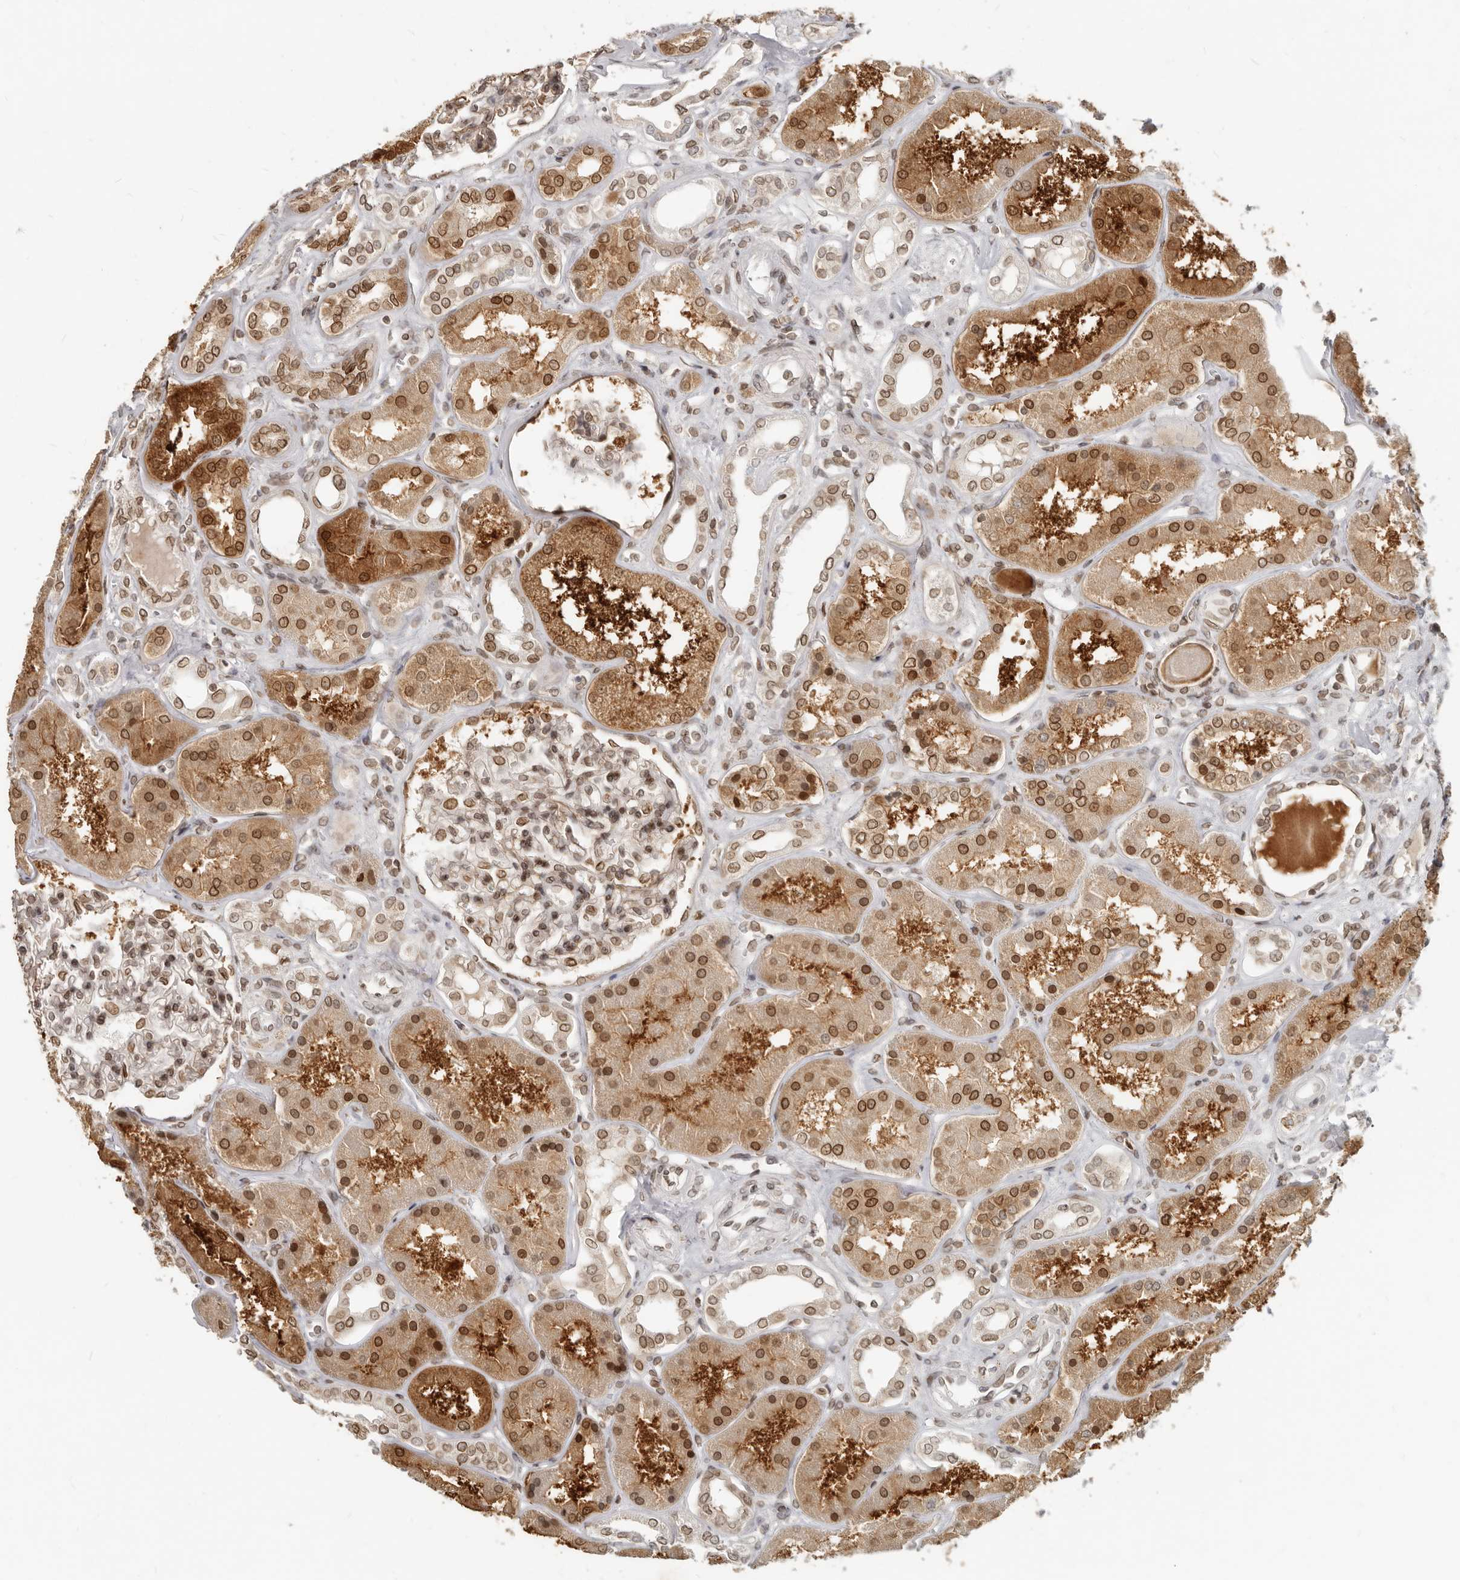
{"staining": {"intensity": "moderate", "quantity": ">75%", "location": "cytoplasmic/membranous,nuclear"}, "tissue": "kidney", "cell_type": "Cells in glomeruli", "image_type": "normal", "snomed": [{"axis": "morphology", "description": "Normal tissue, NOS"}, {"axis": "topography", "description": "Kidney"}], "caption": "IHC of benign kidney demonstrates medium levels of moderate cytoplasmic/membranous,nuclear staining in approximately >75% of cells in glomeruli. (DAB IHC with brightfield microscopy, high magnification).", "gene": "NUP153", "patient": {"sex": "female", "age": 56}}